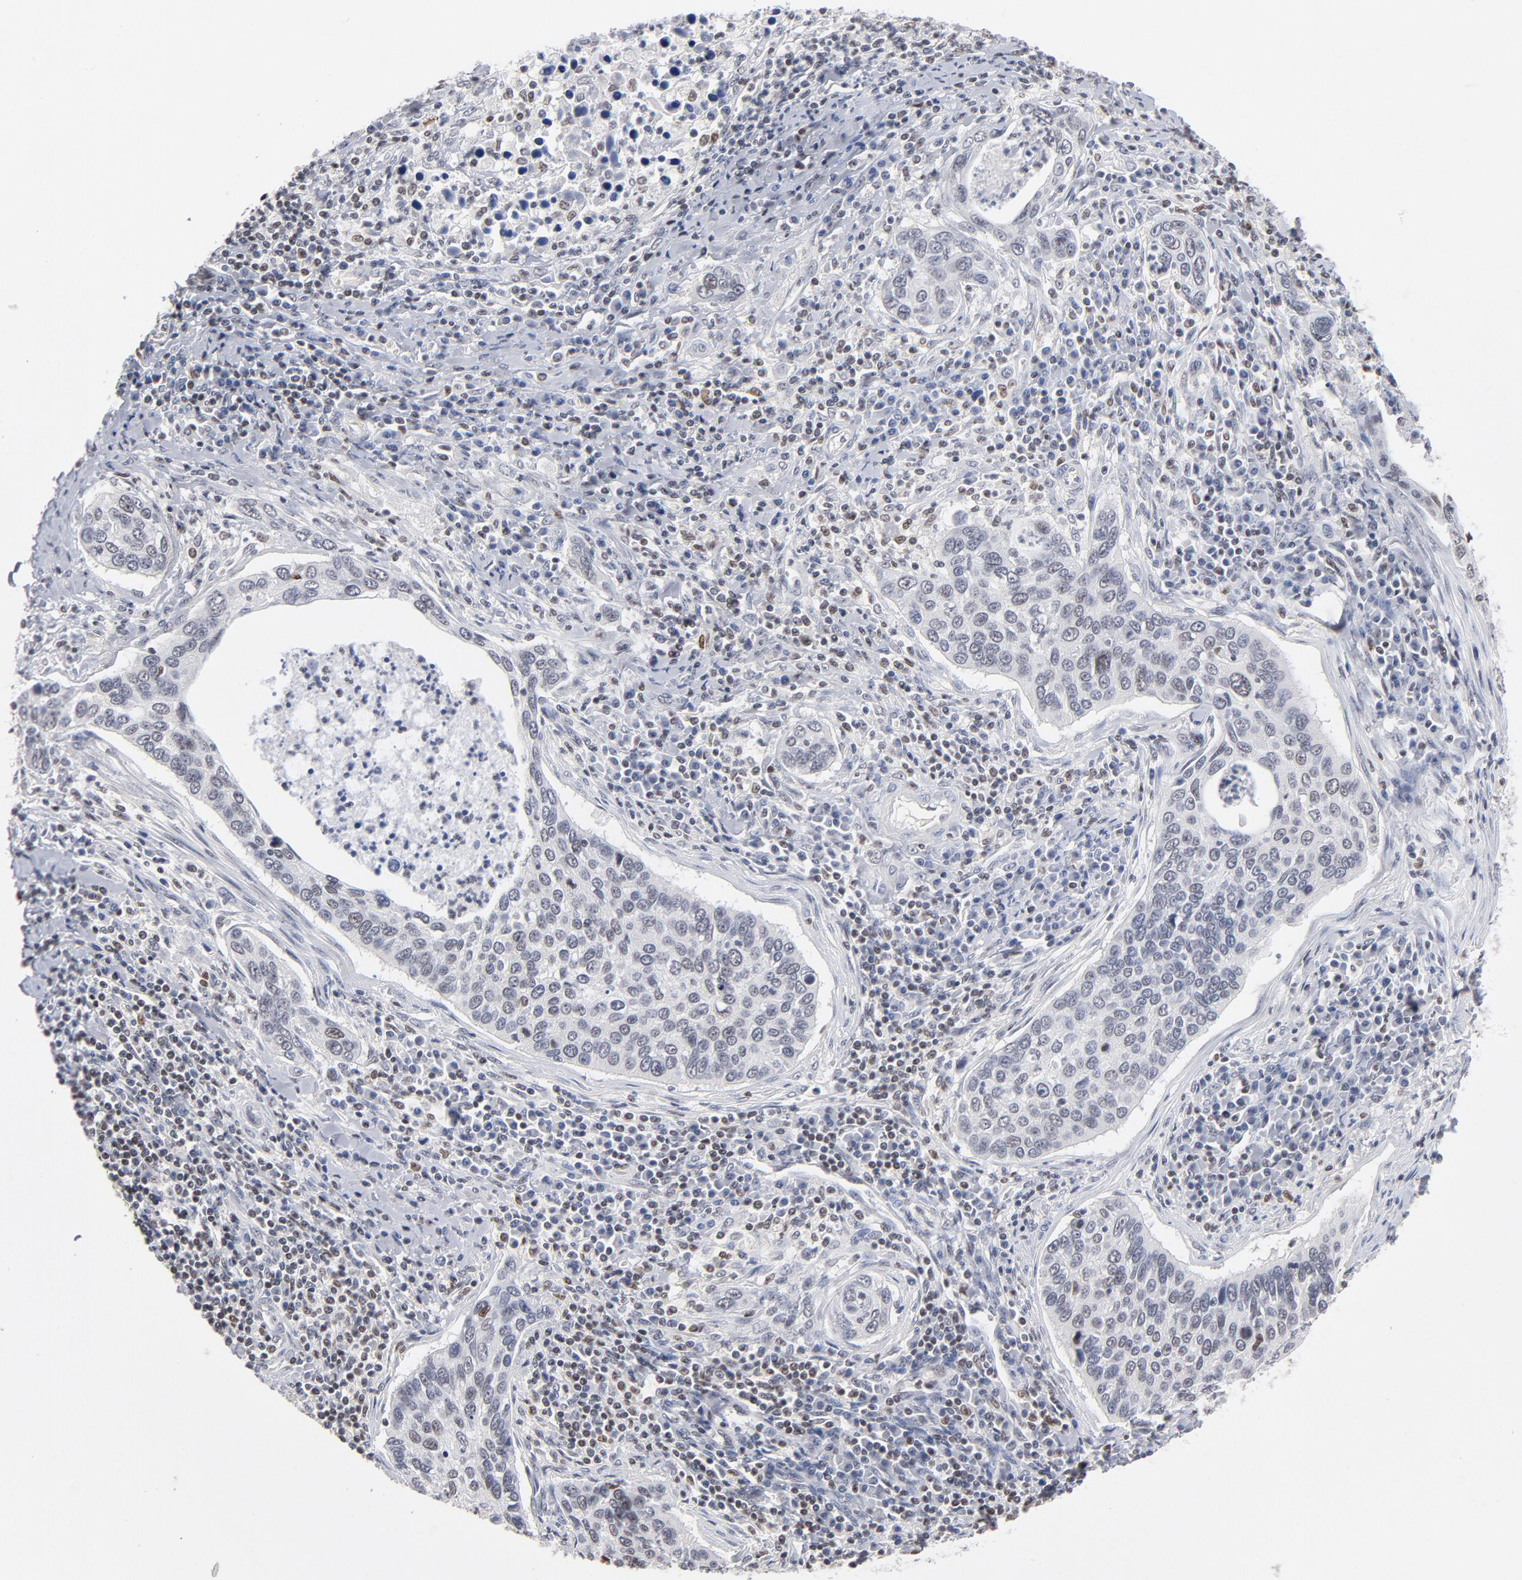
{"staining": {"intensity": "weak", "quantity": "<25%", "location": "nuclear"}, "tissue": "cervical cancer", "cell_type": "Tumor cells", "image_type": "cancer", "snomed": [{"axis": "morphology", "description": "Squamous cell carcinoma, NOS"}, {"axis": "topography", "description": "Cervix"}], "caption": "DAB immunohistochemical staining of cervical squamous cell carcinoma displays no significant expression in tumor cells.", "gene": "MAX", "patient": {"sex": "female", "age": 53}}